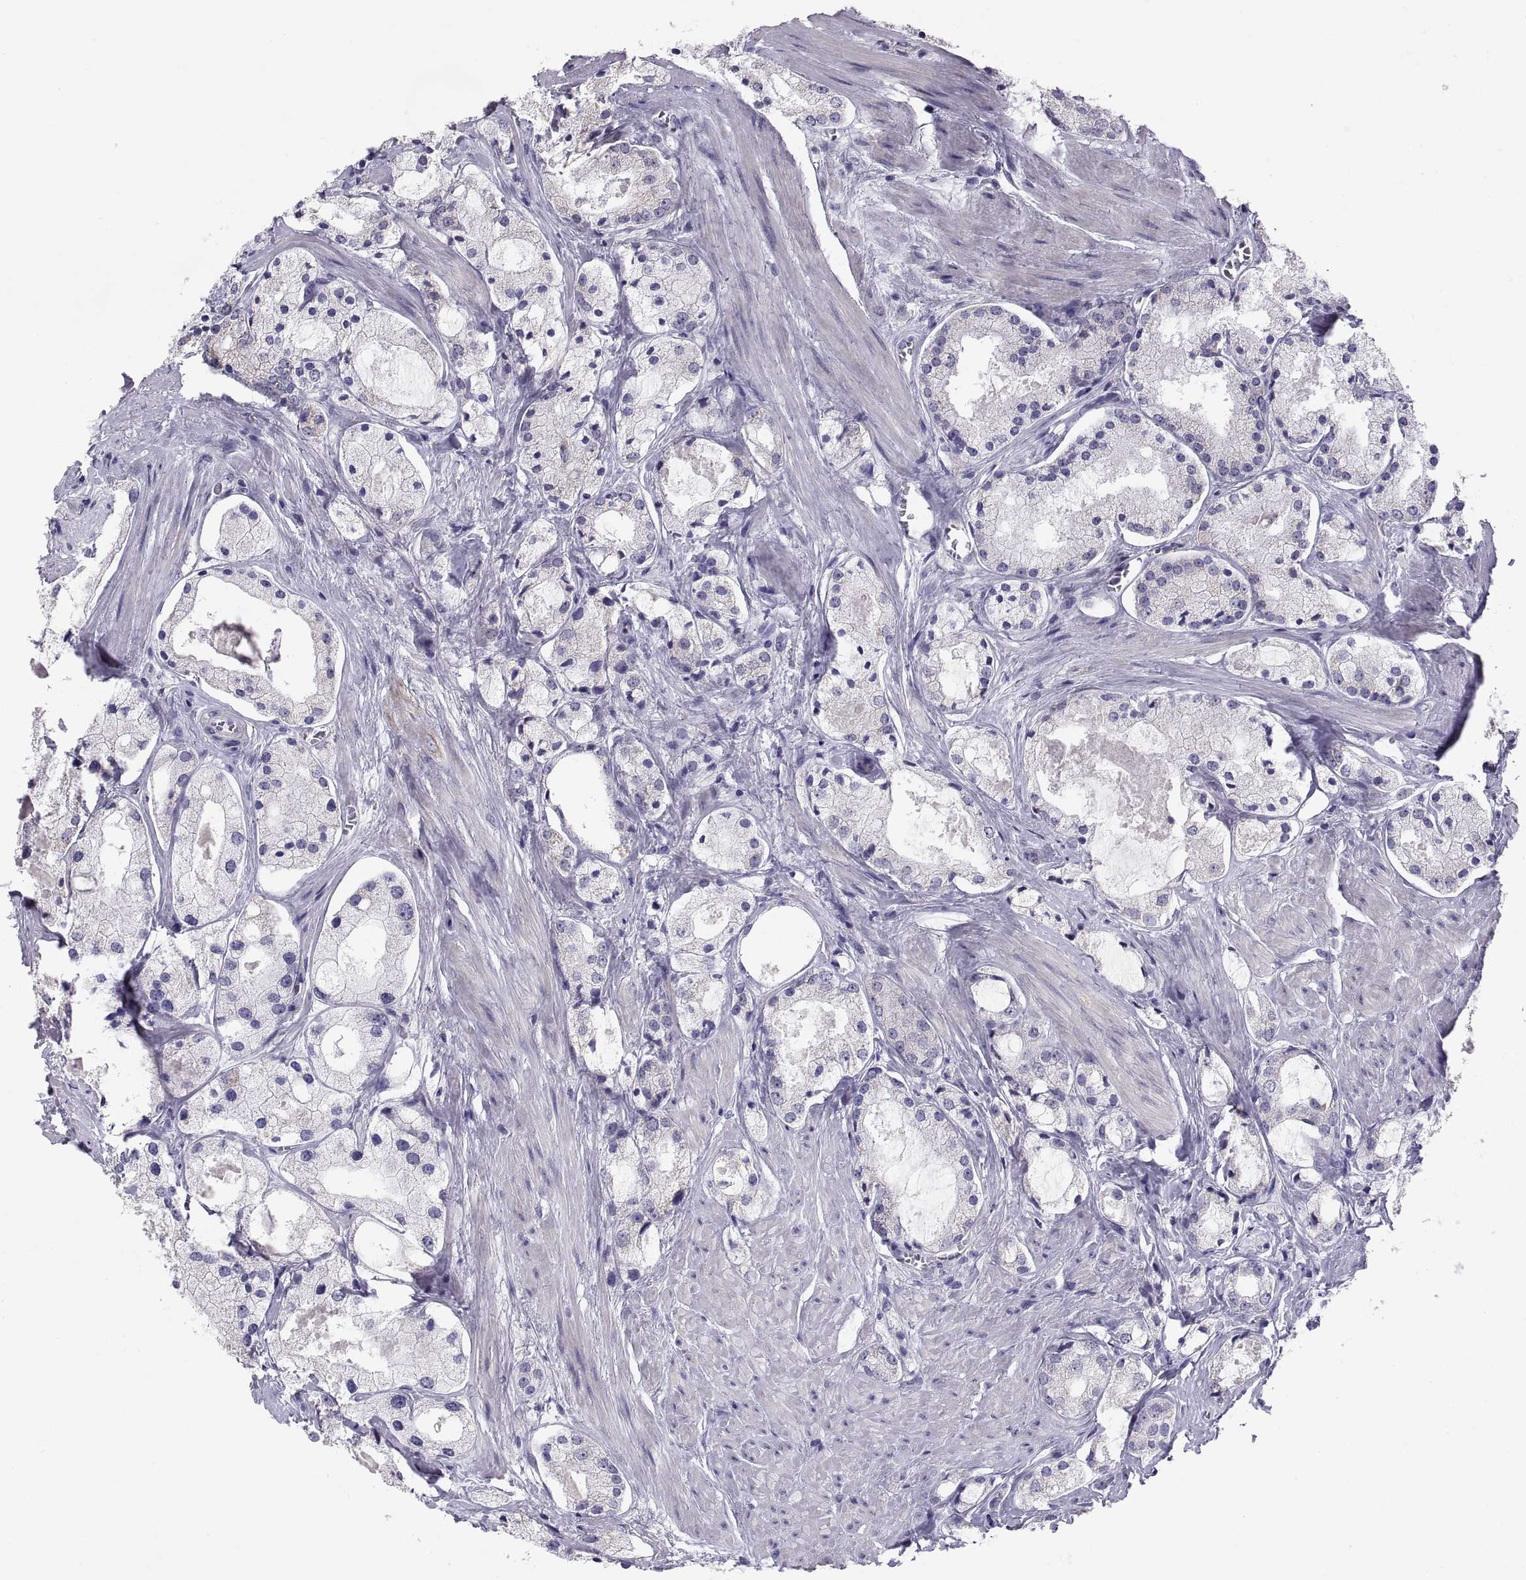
{"staining": {"intensity": "negative", "quantity": "none", "location": "none"}, "tissue": "prostate cancer", "cell_type": "Tumor cells", "image_type": "cancer", "snomed": [{"axis": "morphology", "description": "Adenocarcinoma, NOS"}, {"axis": "morphology", "description": "Adenocarcinoma, High grade"}, {"axis": "topography", "description": "Prostate"}], "caption": "Tumor cells show no significant positivity in adenocarcinoma (prostate).", "gene": "TNNC1", "patient": {"sex": "male", "age": 64}}